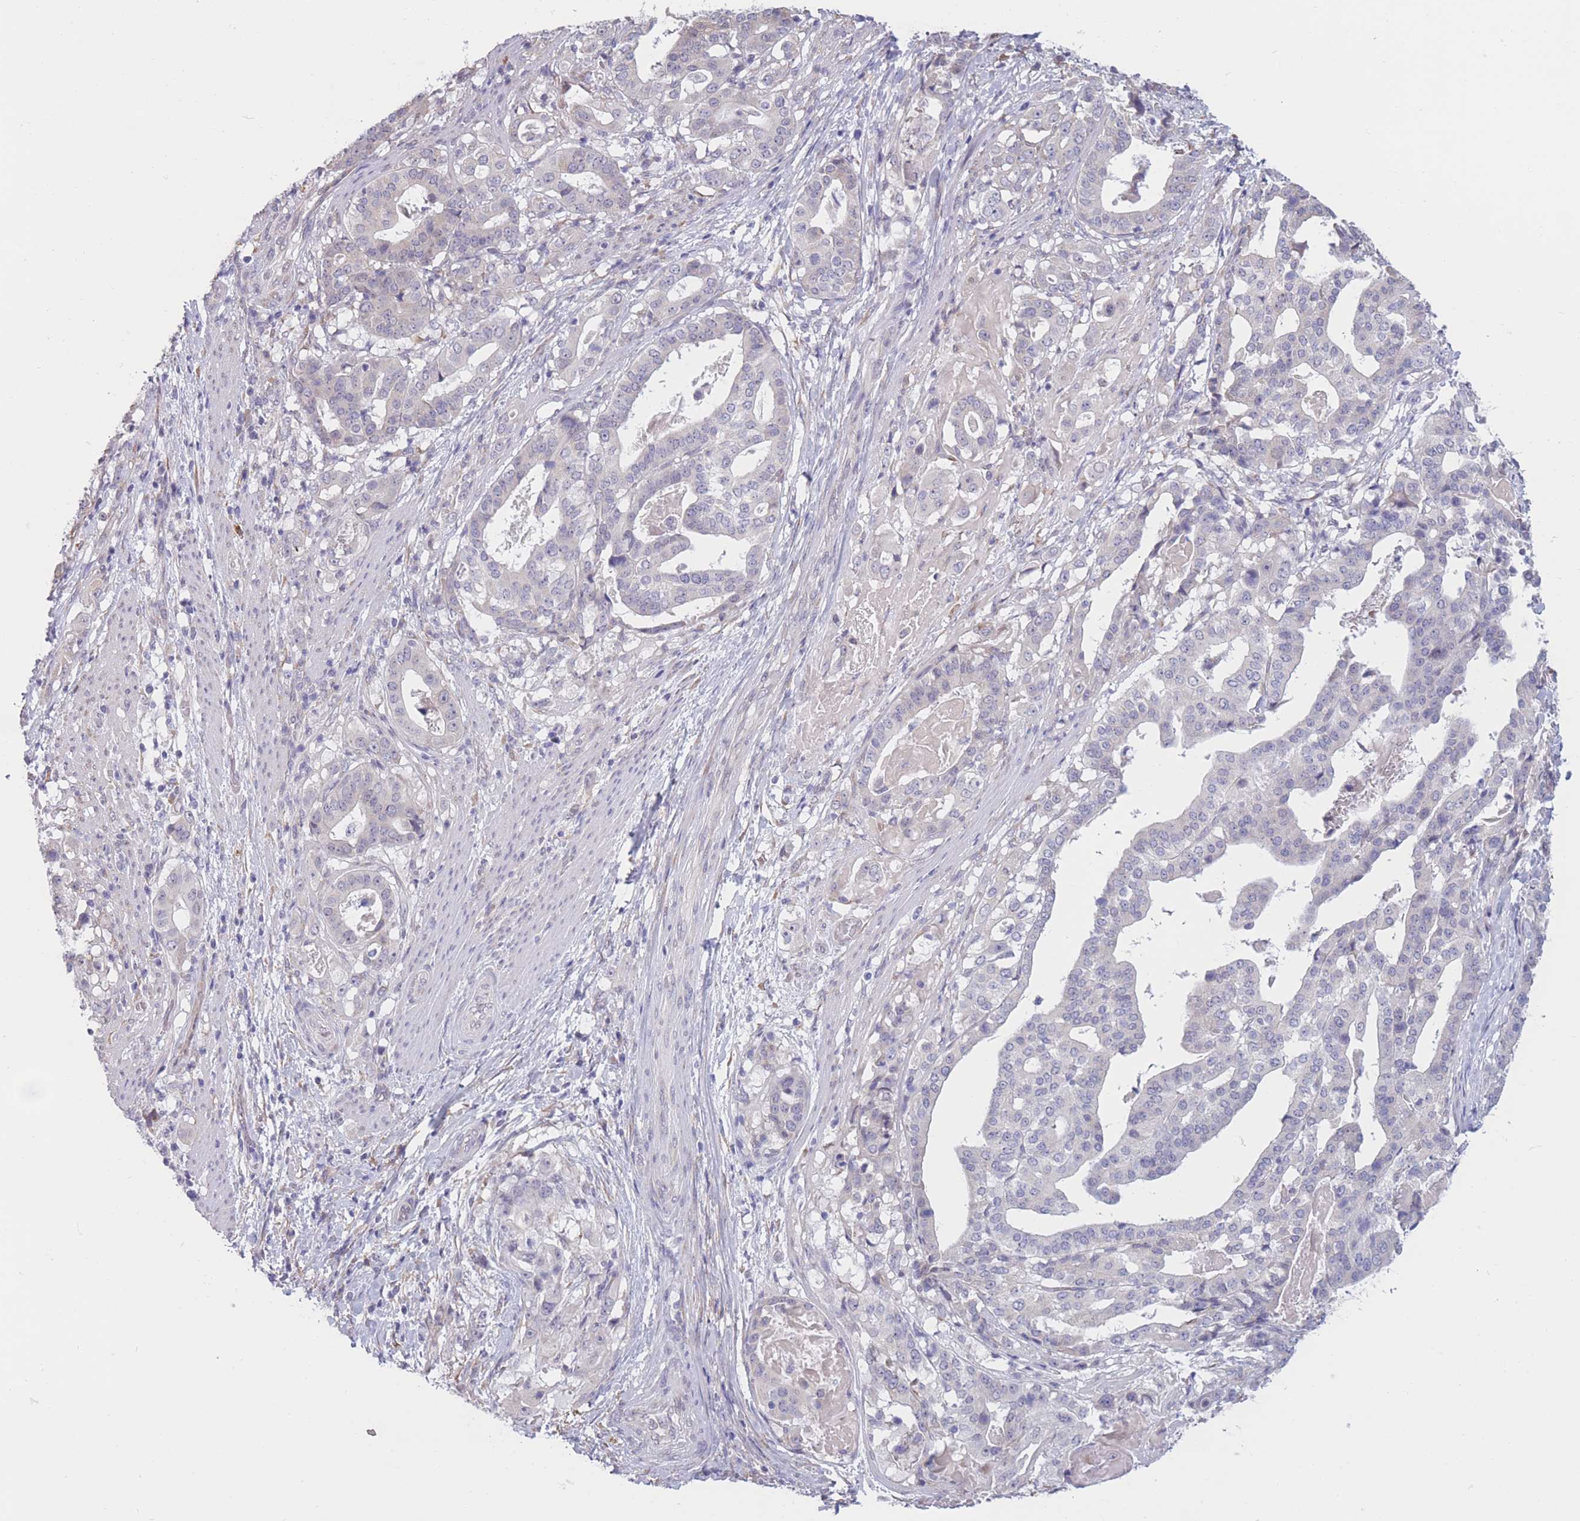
{"staining": {"intensity": "negative", "quantity": "none", "location": "none"}, "tissue": "stomach cancer", "cell_type": "Tumor cells", "image_type": "cancer", "snomed": [{"axis": "morphology", "description": "Adenocarcinoma, NOS"}, {"axis": "topography", "description": "Stomach"}], "caption": "This is a histopathology image of immunohistochemistry (IHC) staining of stomach cancer (adenocarcinoma), which shows no positivity in tumor cells.", "gene": "COL27A1", "patient": {"sex": "male", "age": 48}}